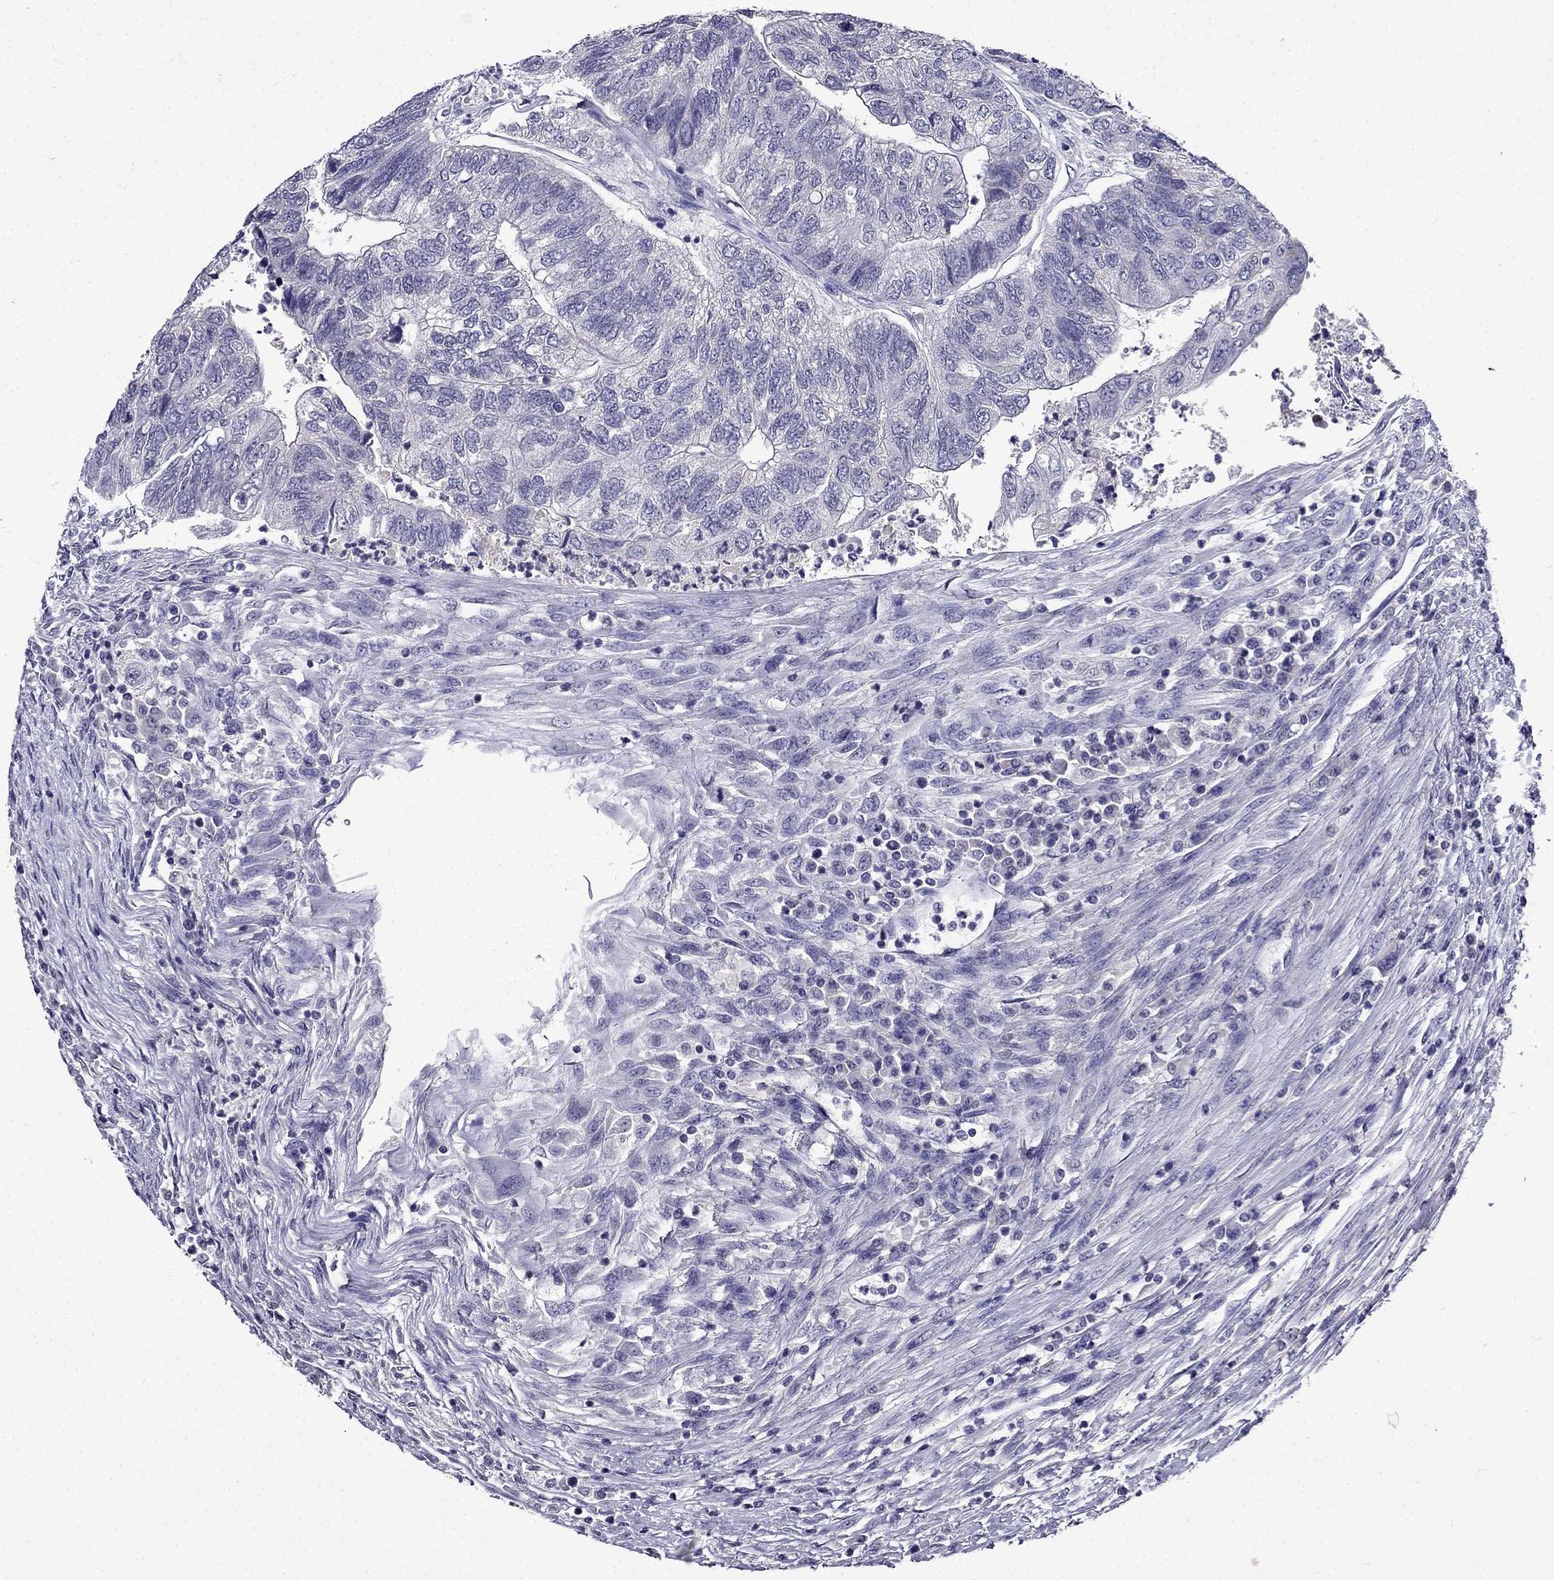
{"staining": {"intensity": "negative", "quantity": "none", "location": "none"}, "tissue": "colorectal cancer", "cell_type": "Tumor cells", "image_type": "cancer", "snomed": [{"axis": "morphology", "description": "Adenocarcinoma, NOS"}, {"axis": "topography", "description": "Colon"}], "caption": "IHC photomicrograph of human colorectal cancer stained for a protein (brown), which demonstrates no positivity in tumor cells.", "gene": "DNAH17", "patient": {"sex": "female", "age": 67}}